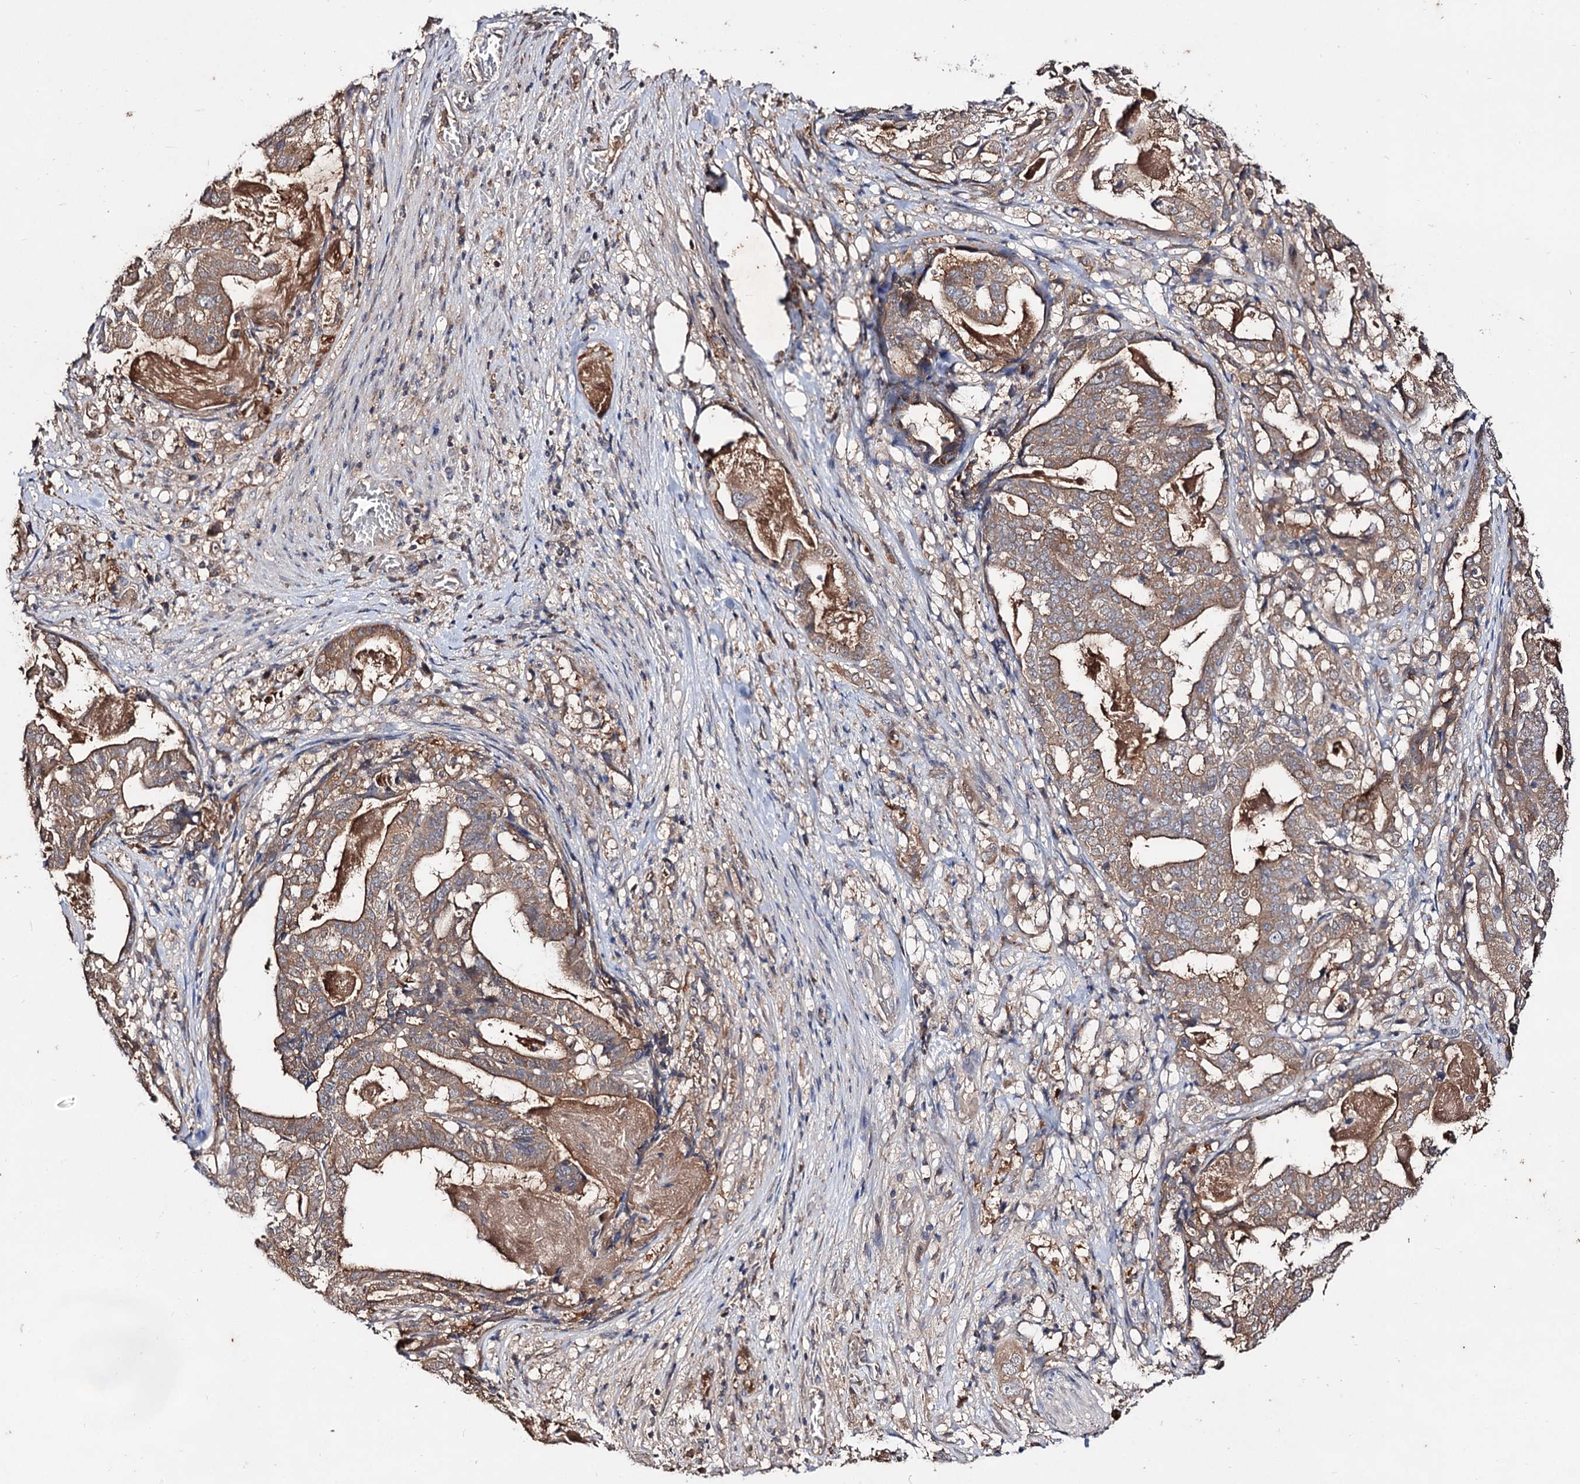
{"staining": {"intensity": "moderate", "quantity": ">75%", "location": "cytoplasmic/membranous"}, "tissue": "stomach cancer", "cell_type": "Tumor cells", "image_type": "cancer", "snomed": [{"axis": "morphology", "description": "Adenocarcinoma, NOS"}, {"axis": "topography", "description": "Stomach"}], "caption": "Tumor cells display medium levels of moderate cytoplasmic/membranous staining in about >75% of cells in human stomach cancer (adenocarcinoma). (DAB = brown stain, brightfield microscopy at high magnification).", "gene": "ARFIP2", "patient": {"sex": "male", "age": 48}}